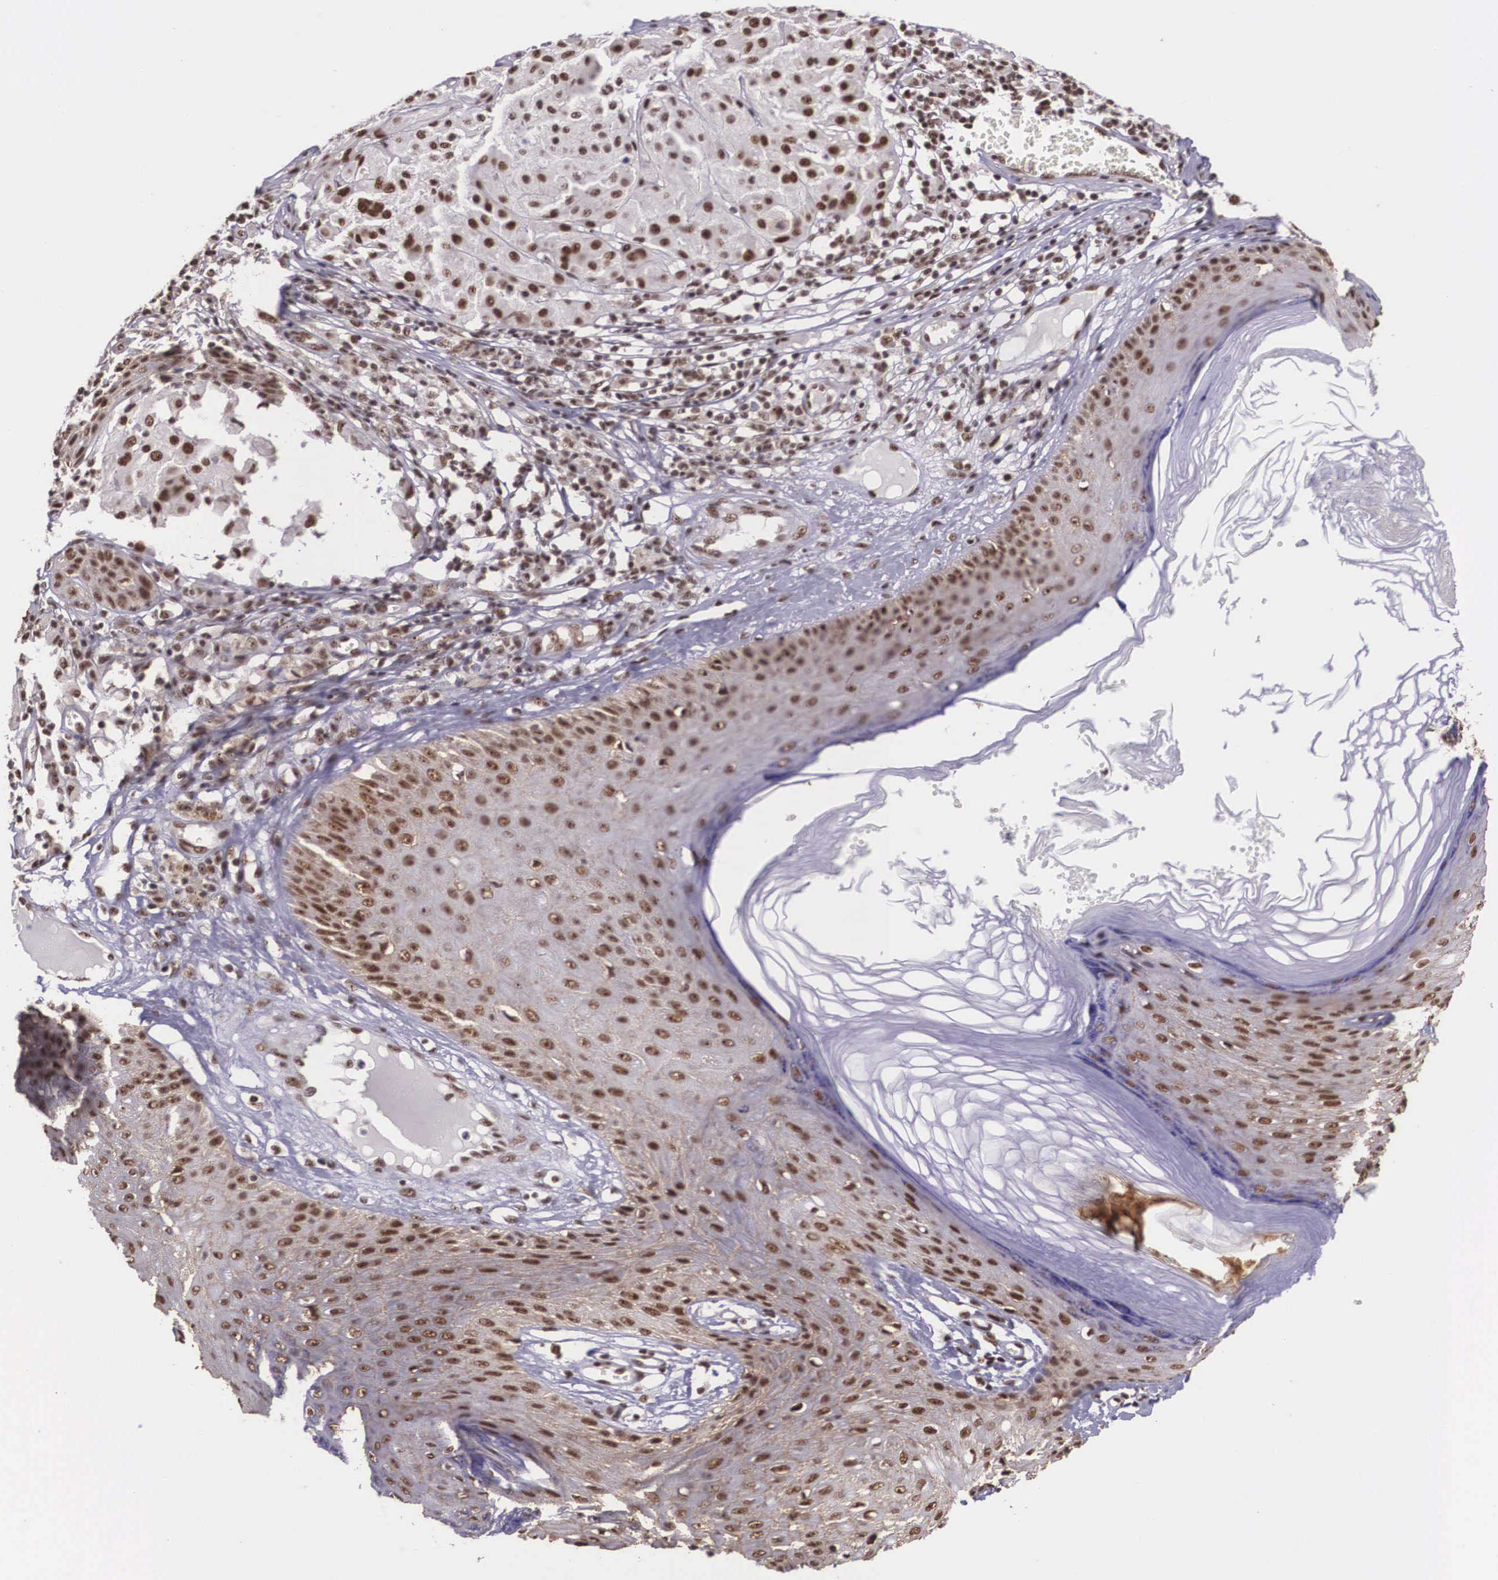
{"staining": {"intensity": "strong", "quantity": ">75%", "location": "nuclear"}, "tissue": "melanoma", "cell_type": "Tumor cells", "image_type": "cancer", "snomed": [{"axis": "morphology", "description": "Malignant melanoma, NOS"}, {"axis": "topography", "description": "Skin"}], "caption": "Approximately >75% of tumor cells in malignant melanoma display strong nuclear protein expression as visualized by brown immunohistochemical staining.", "gene": "POLR2F", "patient": {"sex": "male", "age": 36}}